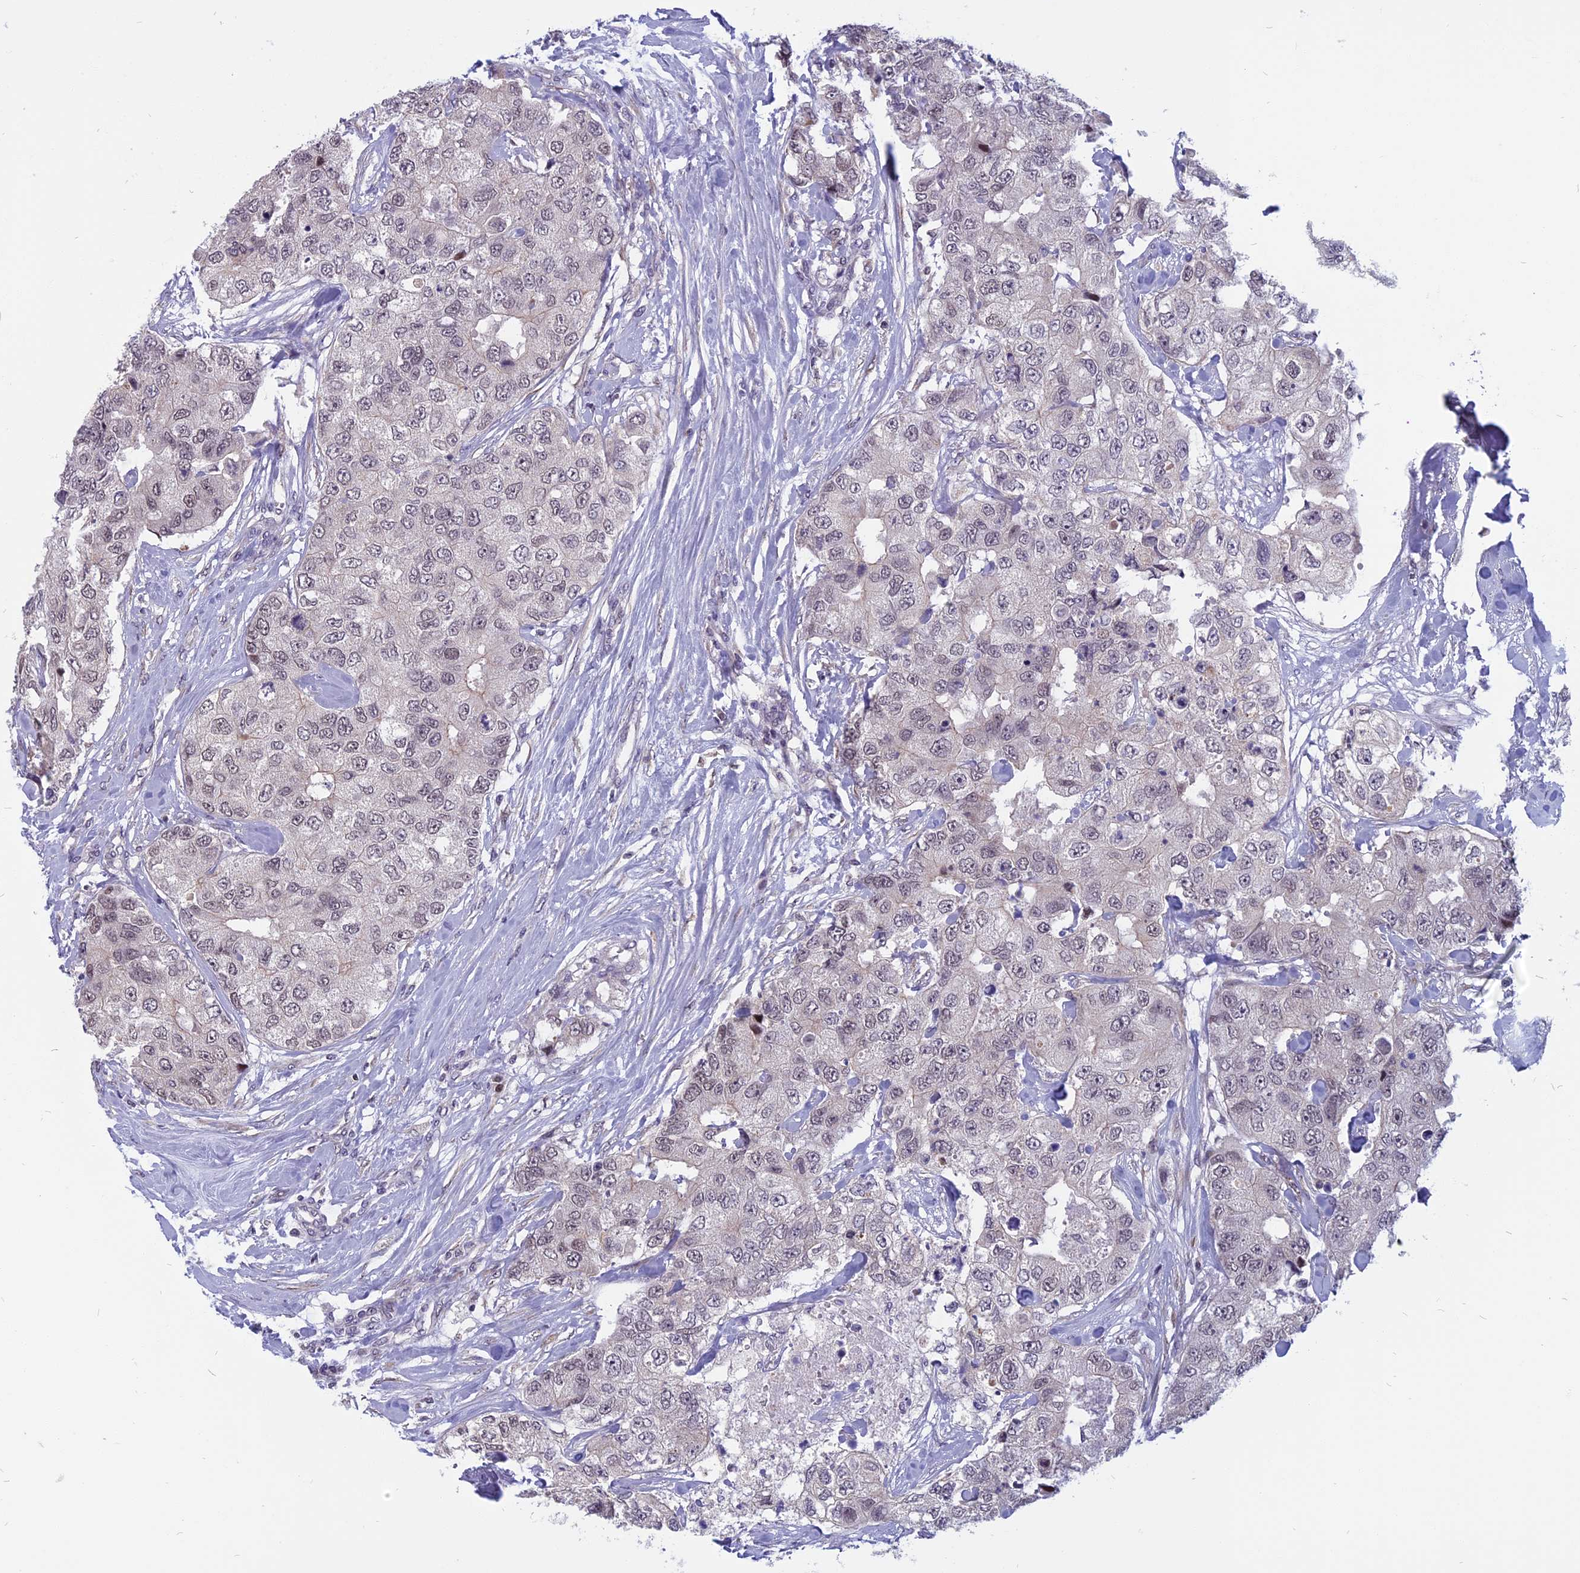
{"staining": {"intensity": "negative", "quantity": "none", "location": "none"}, "tissue": "breast cancer", "cell_type": "Tumor cells", "image_type": "cancer", "snomed": [{"axis": "morphology", "description": "Duct carcinoma"}, {"axis": "topography", "description": "Breast"}], "caption": "Tumor cells are negative for brown protein staining in breast cancer.", "gene": "CCDC113", "patient": {"sex": "female", "age": 62}}